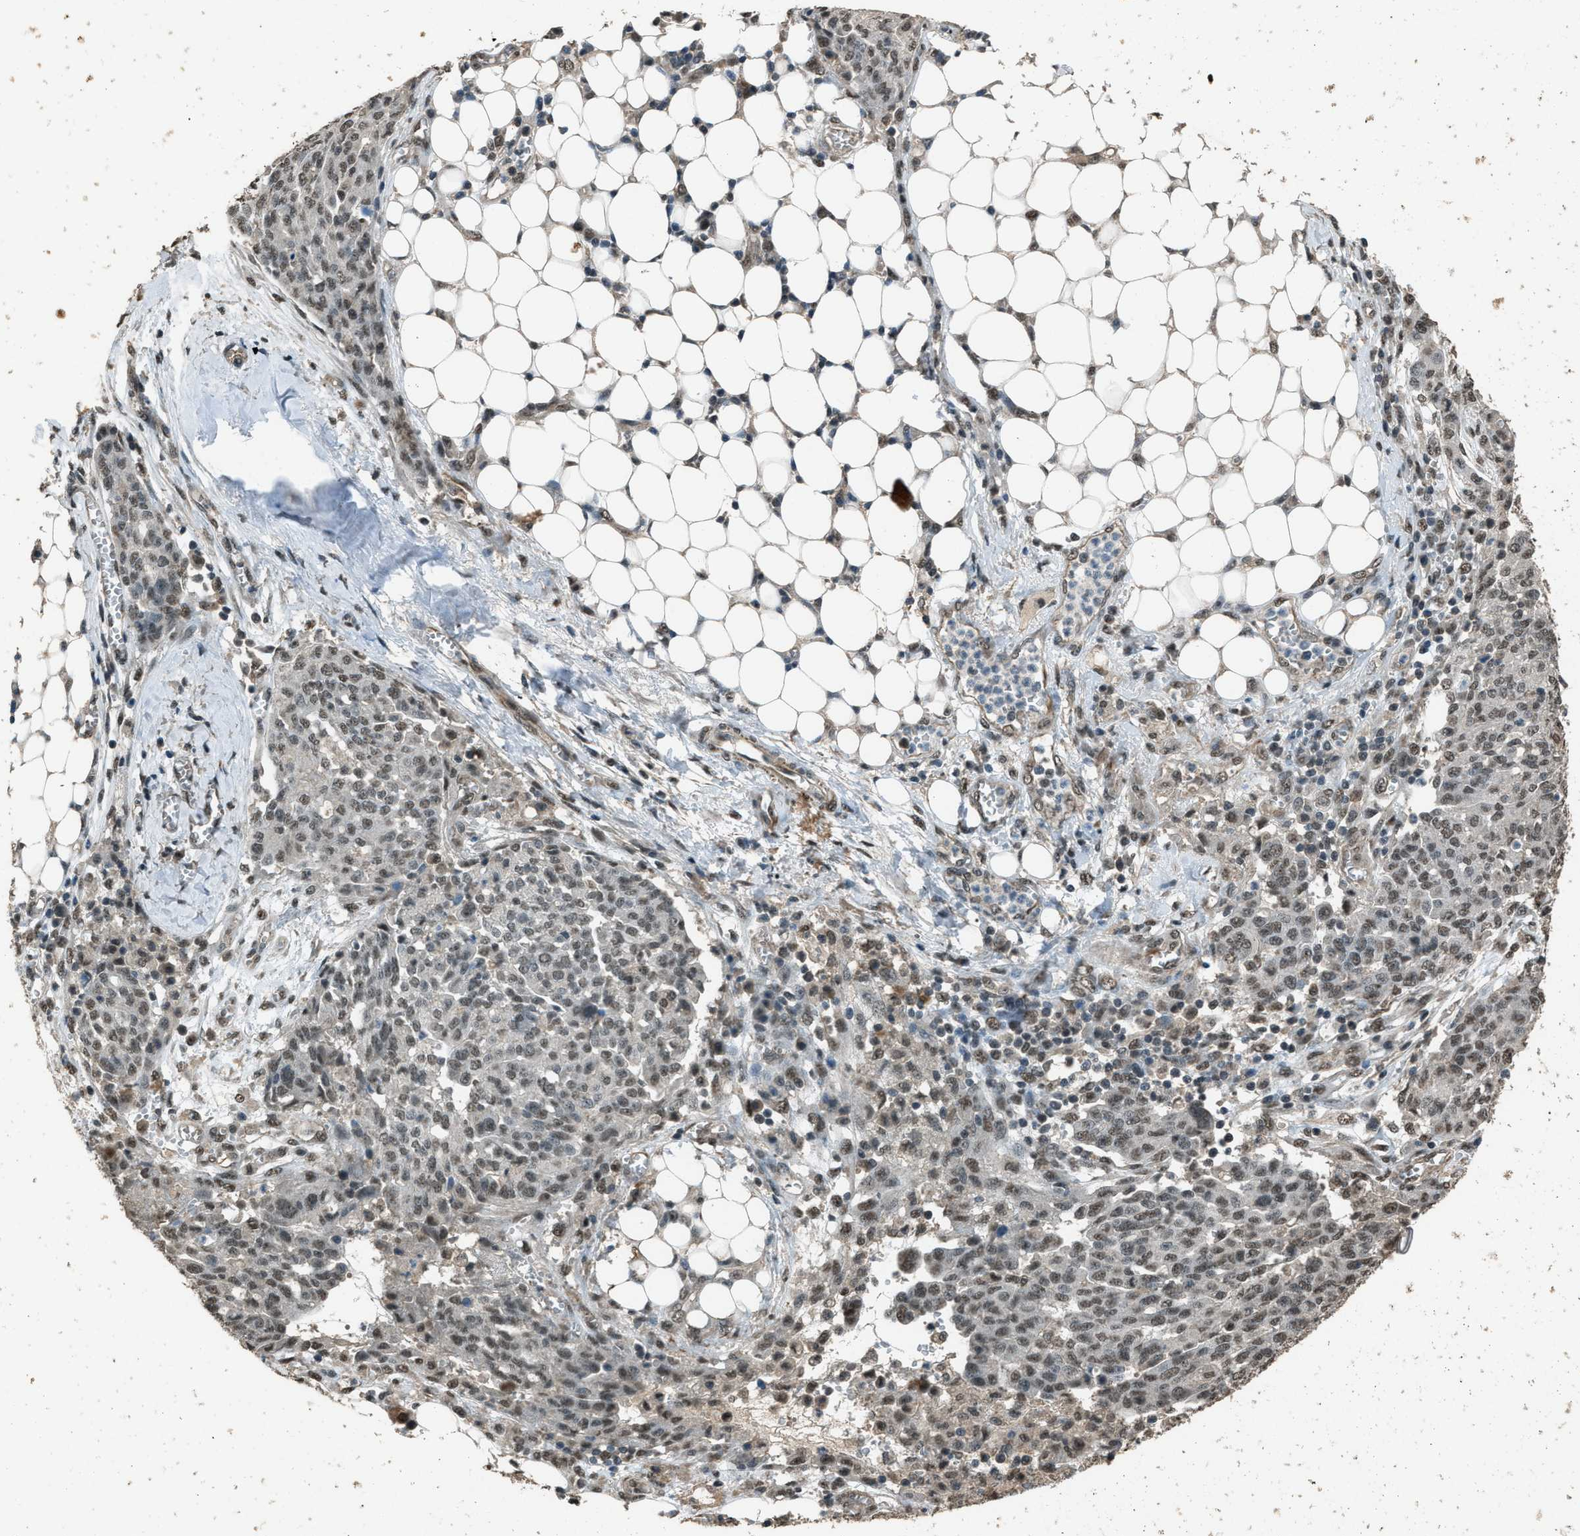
{"staining": {"intensity": "weak", "quantity": ">75%", "location": "nuclear"}, "tissue": "ovarian cancer", "cell_type": "Tumor cells", "image_type": "cancer", "snomed": [{"axis": "morphology", "description": "Cystadenocarcinoma, serous, NOS"}, {"axis": "topography", "description": "Soft tissue"}, {"axis": "topography", "description": "Ovary"}], "caption": "Tumor cells demonstrate weak nuclear positivity in approximately >75% of cells in ovarian serous cystadenocarcinoma.", "gene": "SERTAD2", "patient": {"sex": "female", "age": 57}}